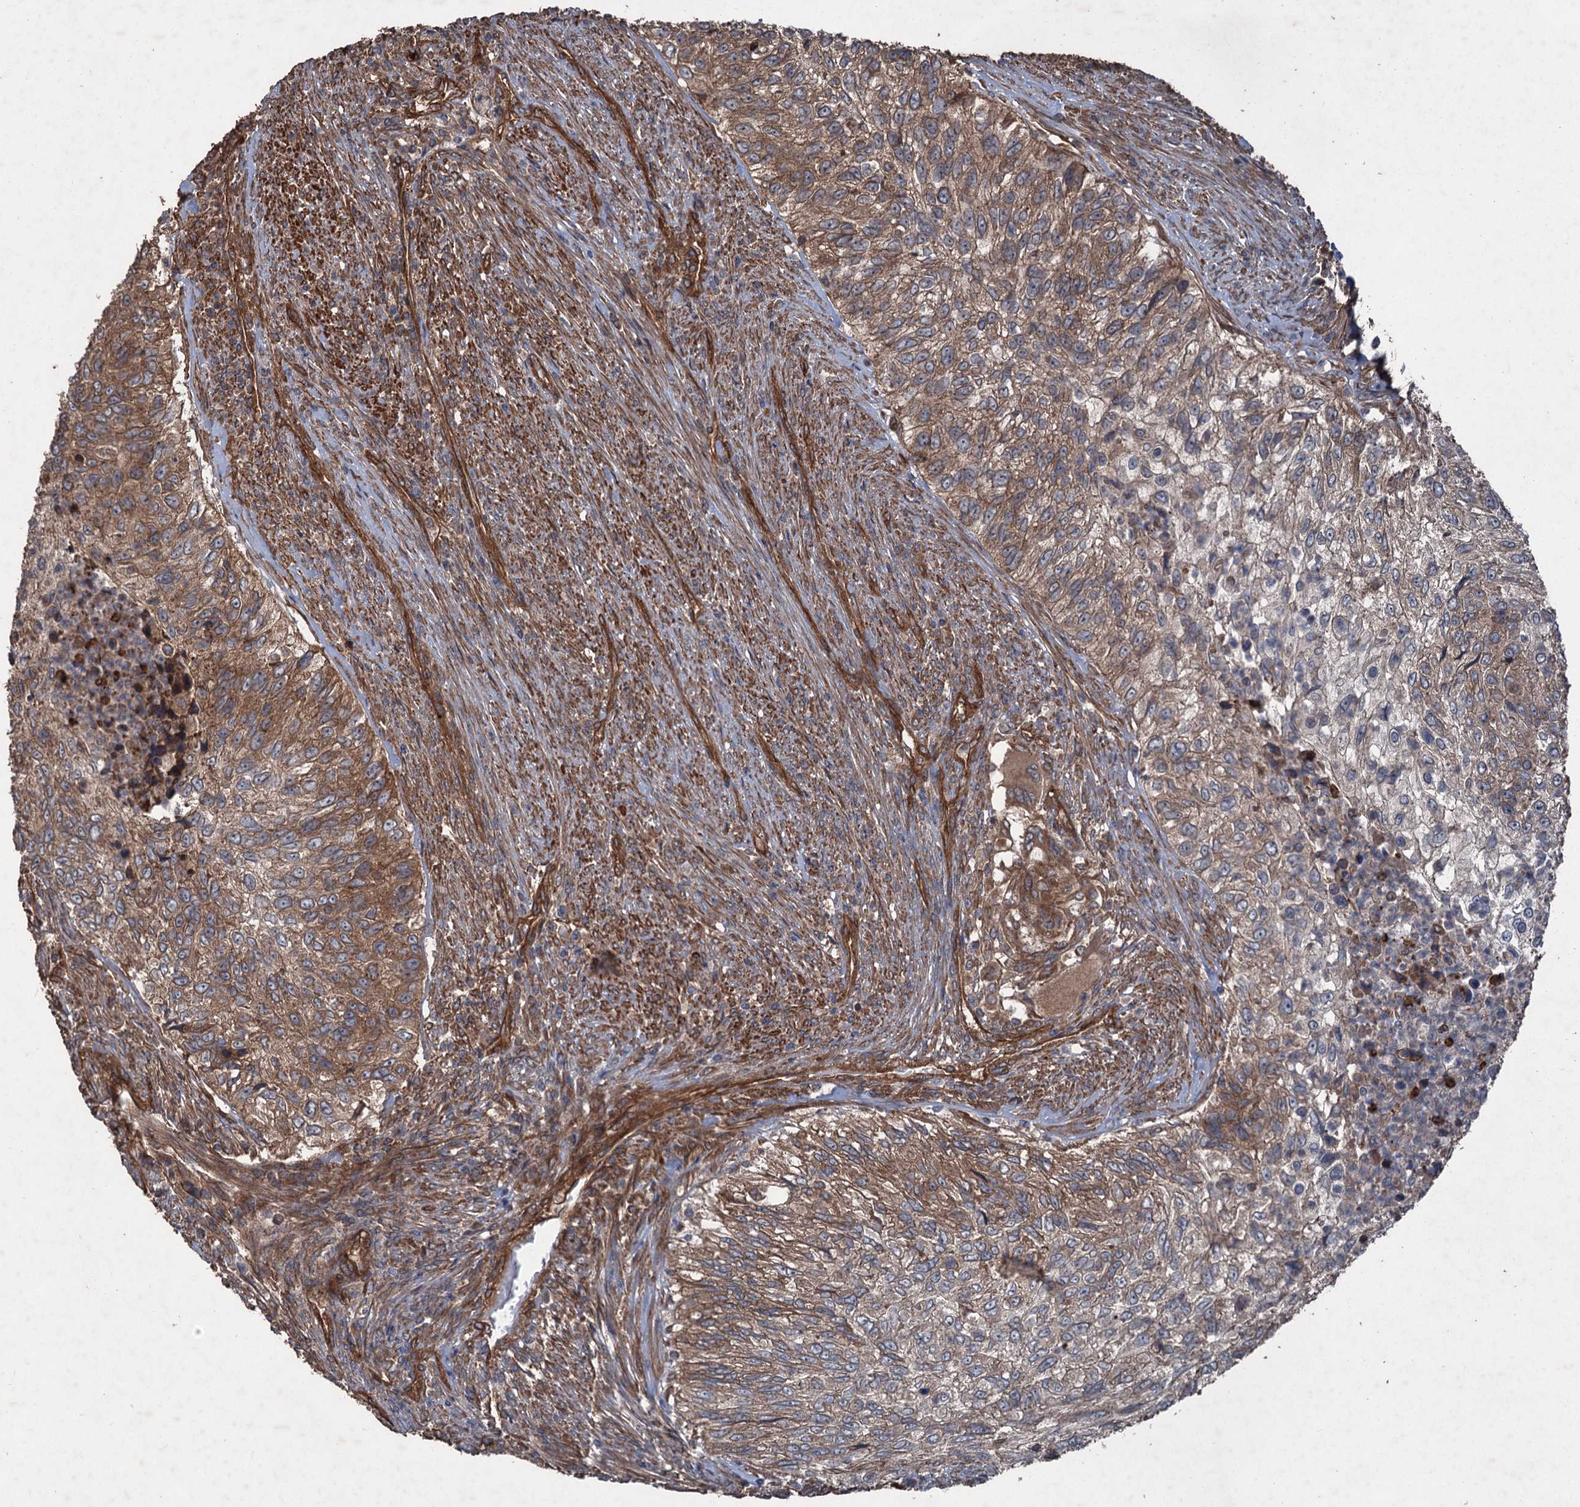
{"staining": {"intensity": "moderate", "quantity": ">75%", "location": "cytoplasmic/membranous"}, "tissue": "urothelial cancer", "cell_type": "Tumor cells", "image_type": "cancer", "snomed": [{"axis": "morphology", "description": "Urothelial carcinoma, High grade"}, {"axis": "topography", "description": "Urinary bladder"}], "caption": "Approximately >75% of tumor cells in human urothelial cancer reveal moderate cytoplasmic/membranous protein positivity as visualized by brown immunohistochemical staining.", "gene": "RNF214", "patient": {"sex": "female", "age": 60}}